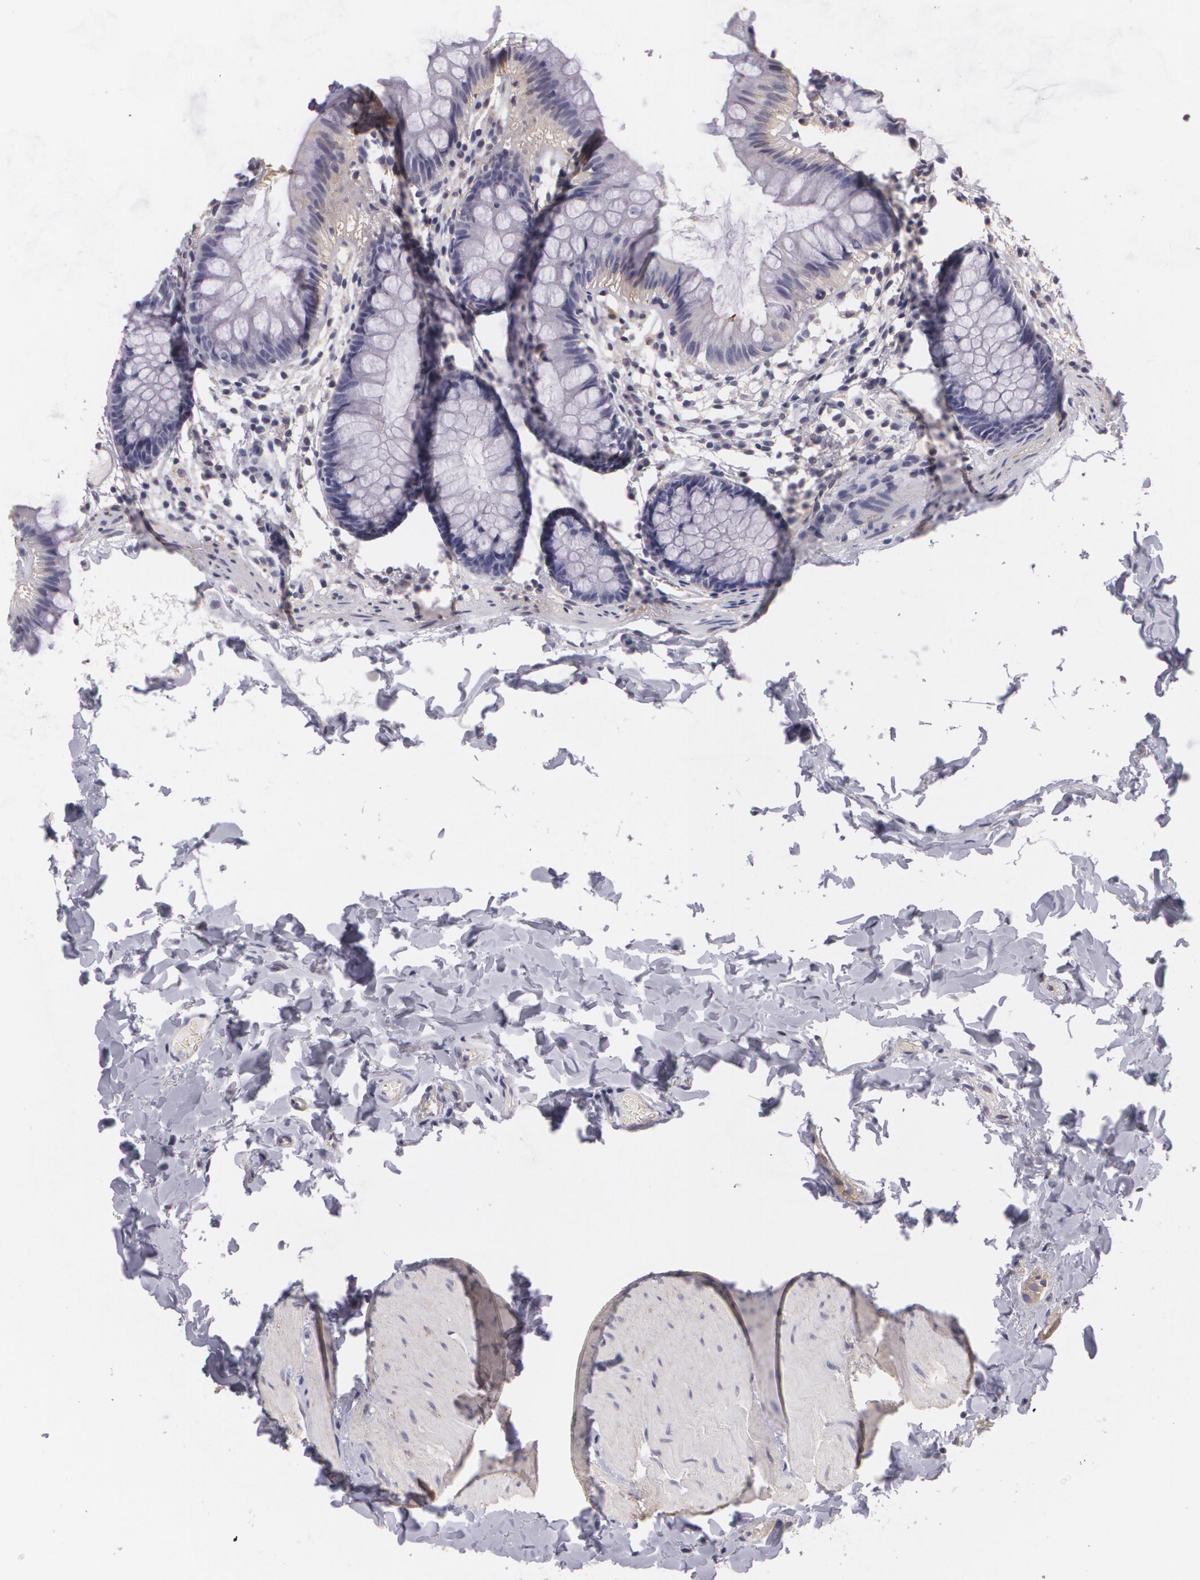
{"staining": {"intensity": "negative", "quantity": "none", "location": "none"}, "tissue": "colon", "cell_type": "Endothelial cells", "image_type": "normal", "snomed": [{"axis": "morphology", "description": "Normal tissue, NOS"}, {"axis": "topography", "description": "Smooth muscle"}, {"axis": "topography", "description": "Colon"}], "caption": "Immunohistochemistry (IHC) photomicrograph of unremarkable colon: colon stained with DAB (3,3'-diaminobenzidine) reveals no significant protein staining in endothelial cells.", "gene": "KCNA4", "patient": {"sex": "male", "age": 67}}